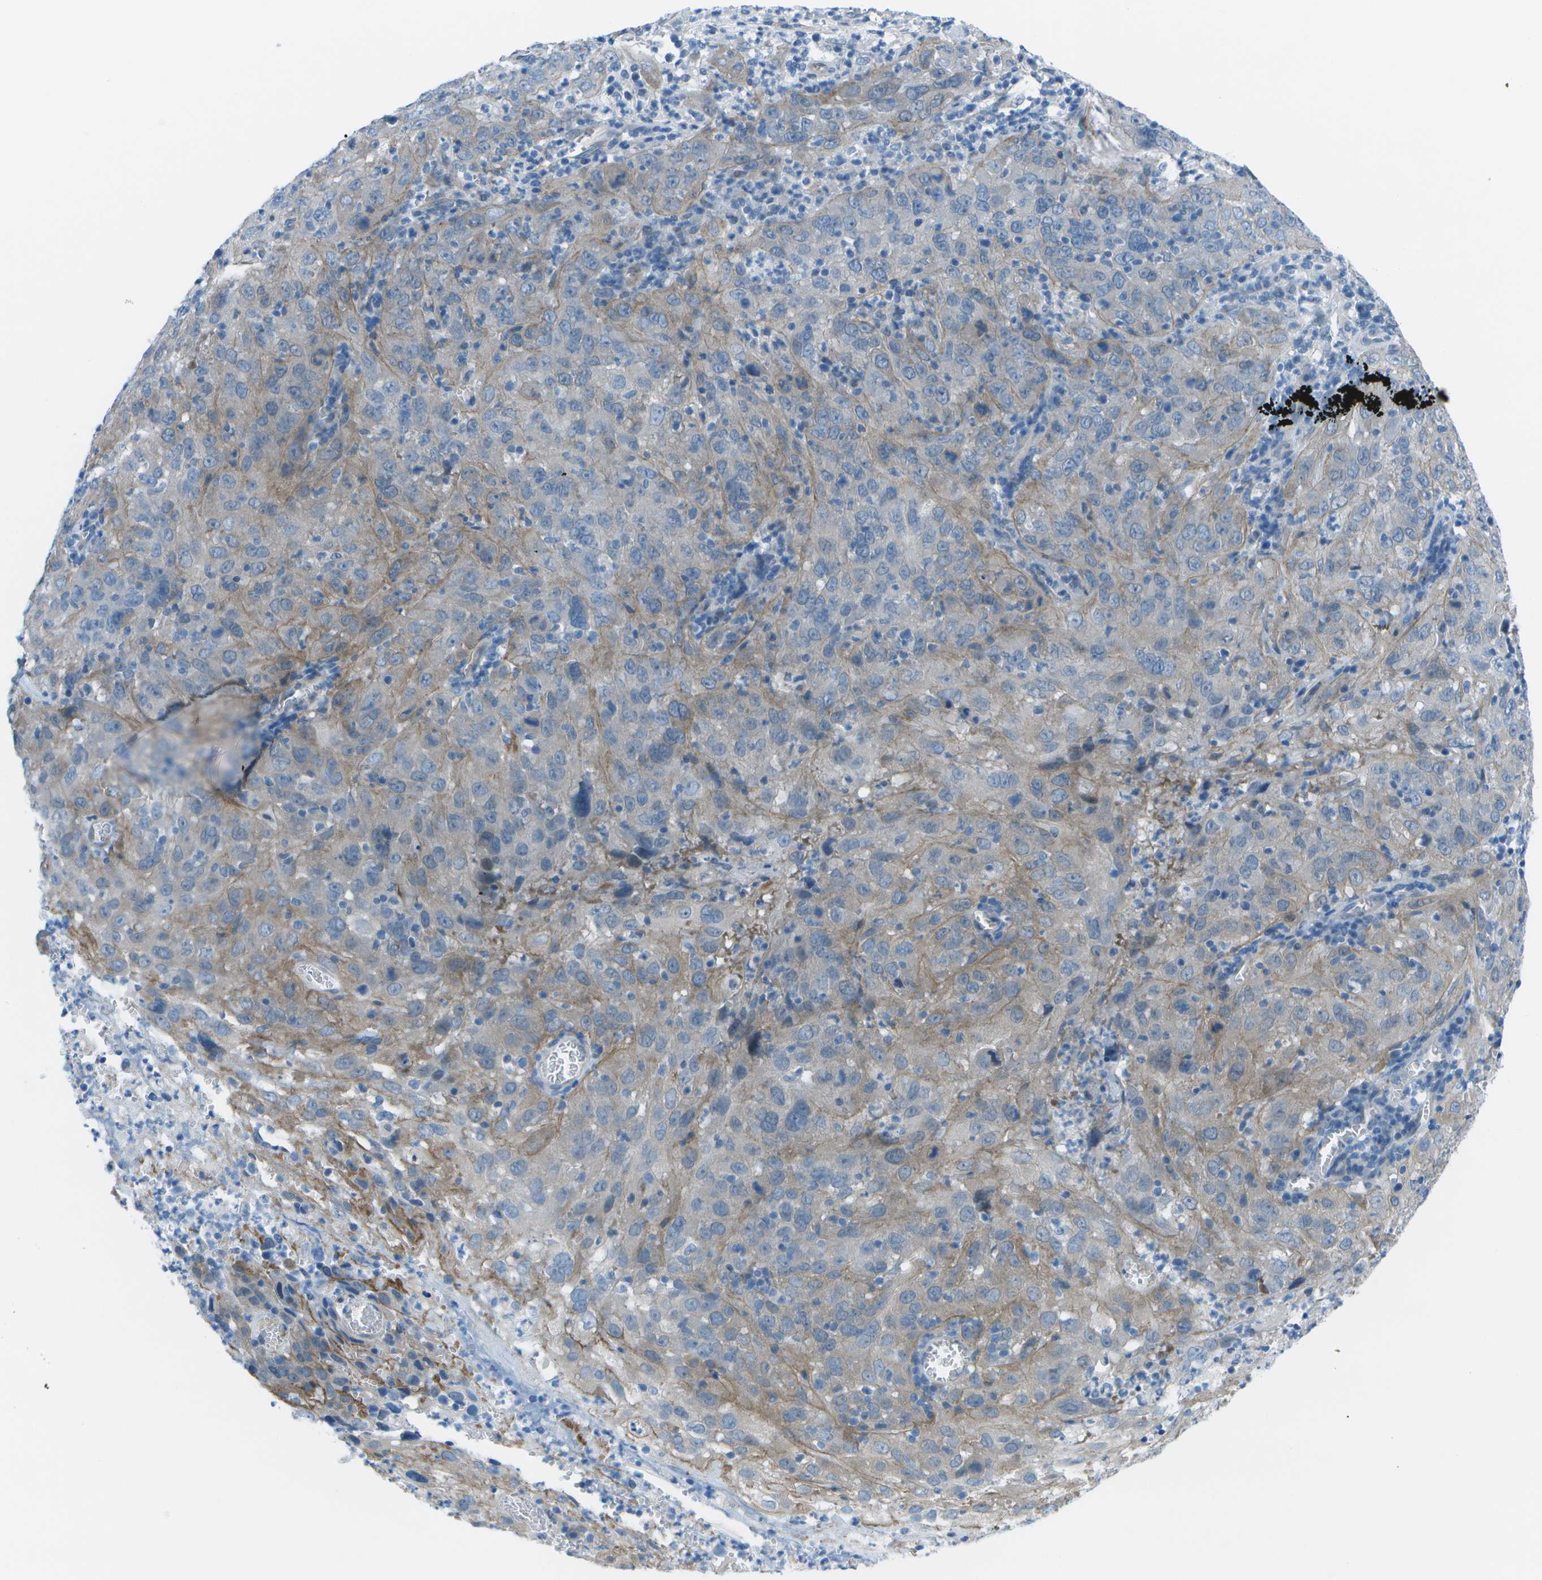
{"staining": {"intensity": "moderate", "quantity": "25%-75%", "location": "cytoplasmic/membranous"}, "tissue": "cervical cancer", "cell_type": "Tumor cells", "image_type": "cancer", "snomed": [{"axis": "morphology", "description": "Squamous cell carcinoma, NOS"}, {"axis": "topography", "description": "Cervix"}], "caption": "Protein analysis of cervical cancer tissue demonstrates moderate cytoplasmic/membranous positivity in about 25%-75% of tumor cells.", "gene": "SORBS3", "patient": {"sex": "female", "age": 32}}